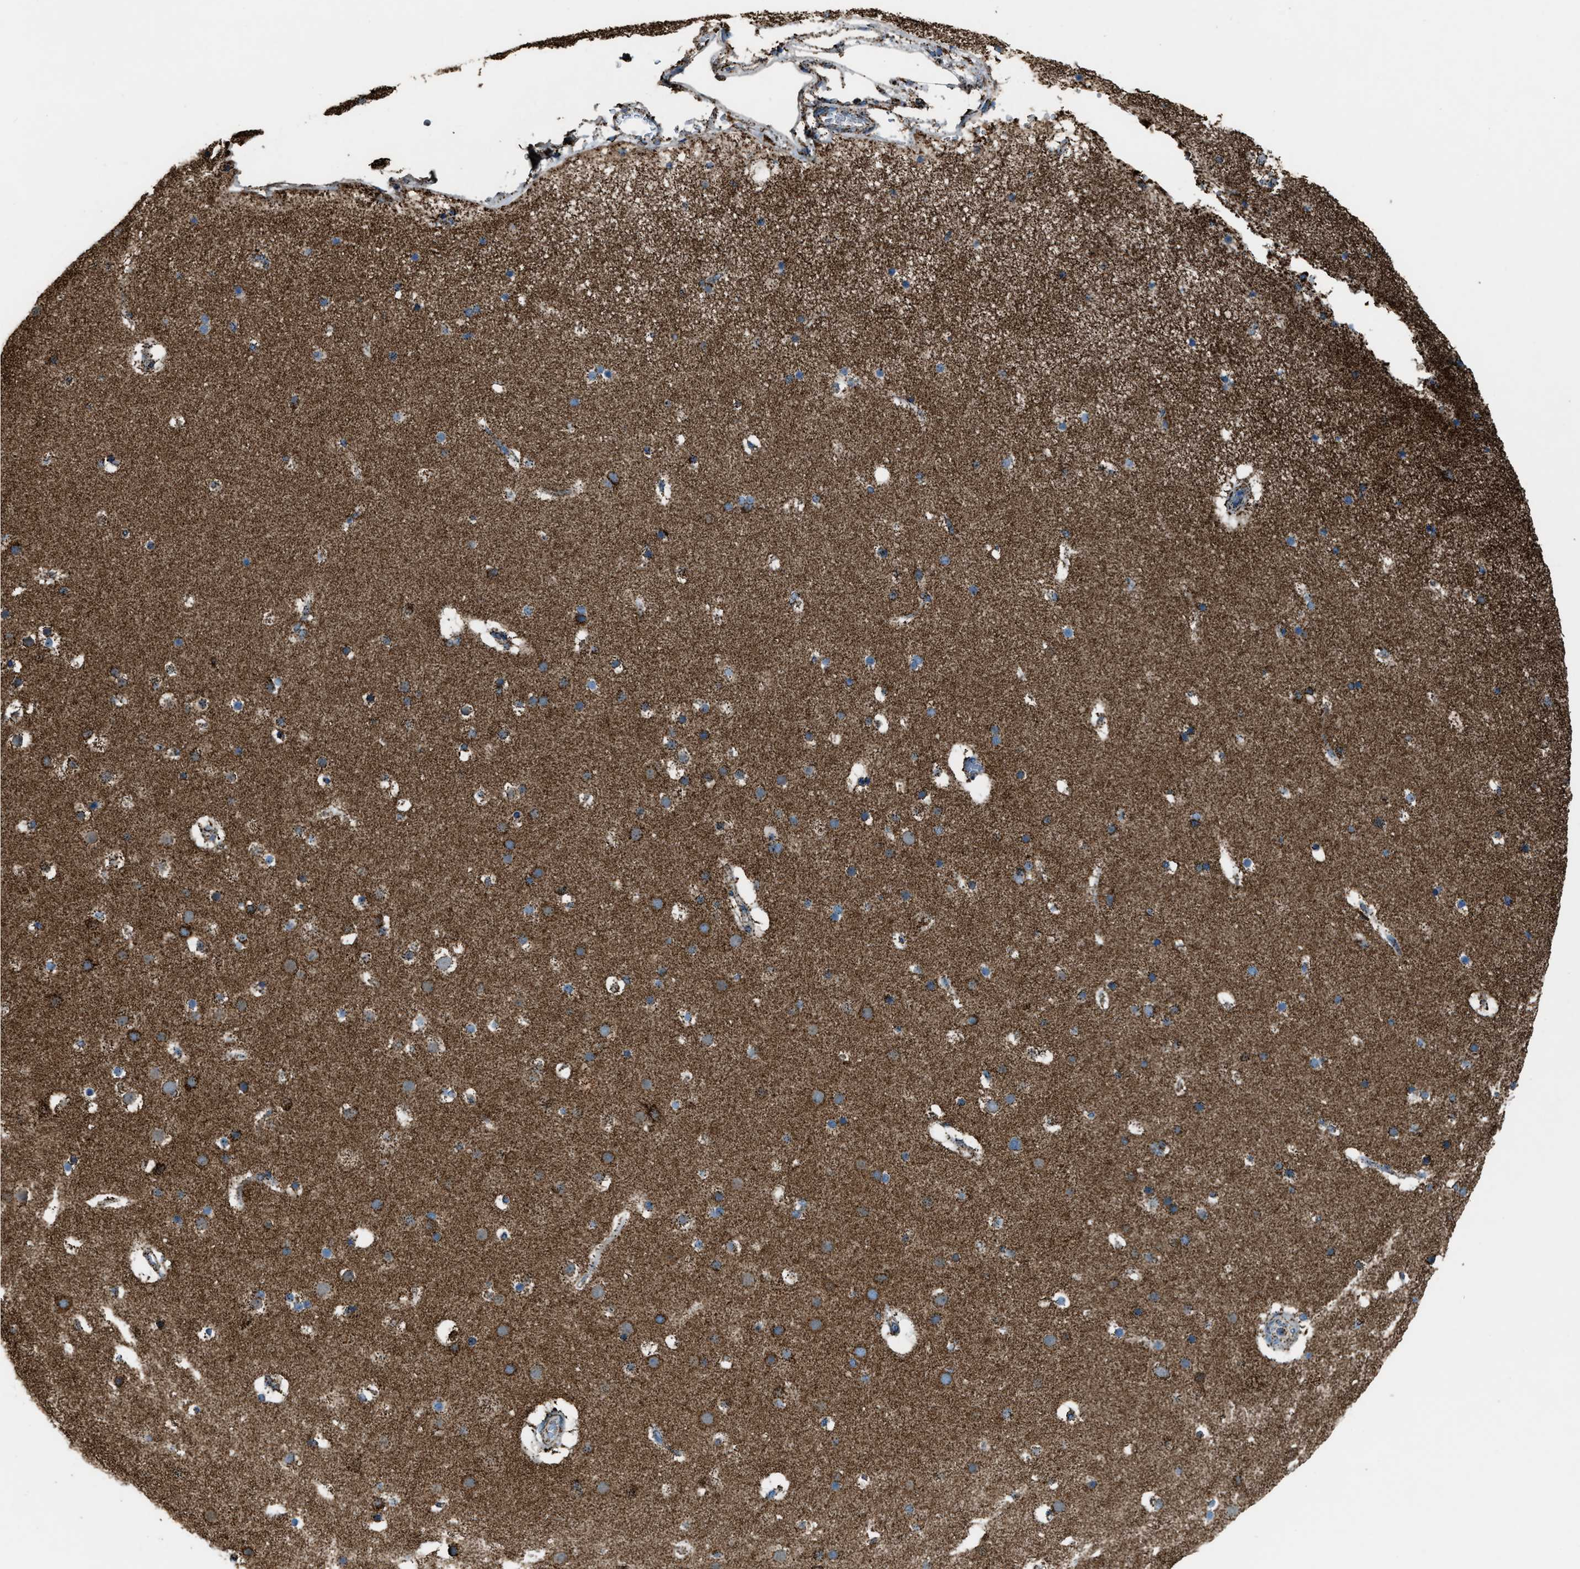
{"staining": {"intensity": "moderate", "quantity": ">75%", "location": "cytoplasmic/membranous"}, "tissue": "cerebral cortex", "cell_type": "Endothelial cells", "image_type": "normal", "snomed": [{"axis": "morphology", "description": "Normal tissue, NOS"}, {"axis": "topography", "description": "Cerebral cortex"}], "caption": "Cerebral cortex stained with DAB (3,3'-diaminobenzidine) IHC exhibits medium levels of moderate cytoplasmic/membranous positivity in about >75% of endothelial cells.", "gene": "MDH2", "patient": {"sex": "male", "age": 57}}